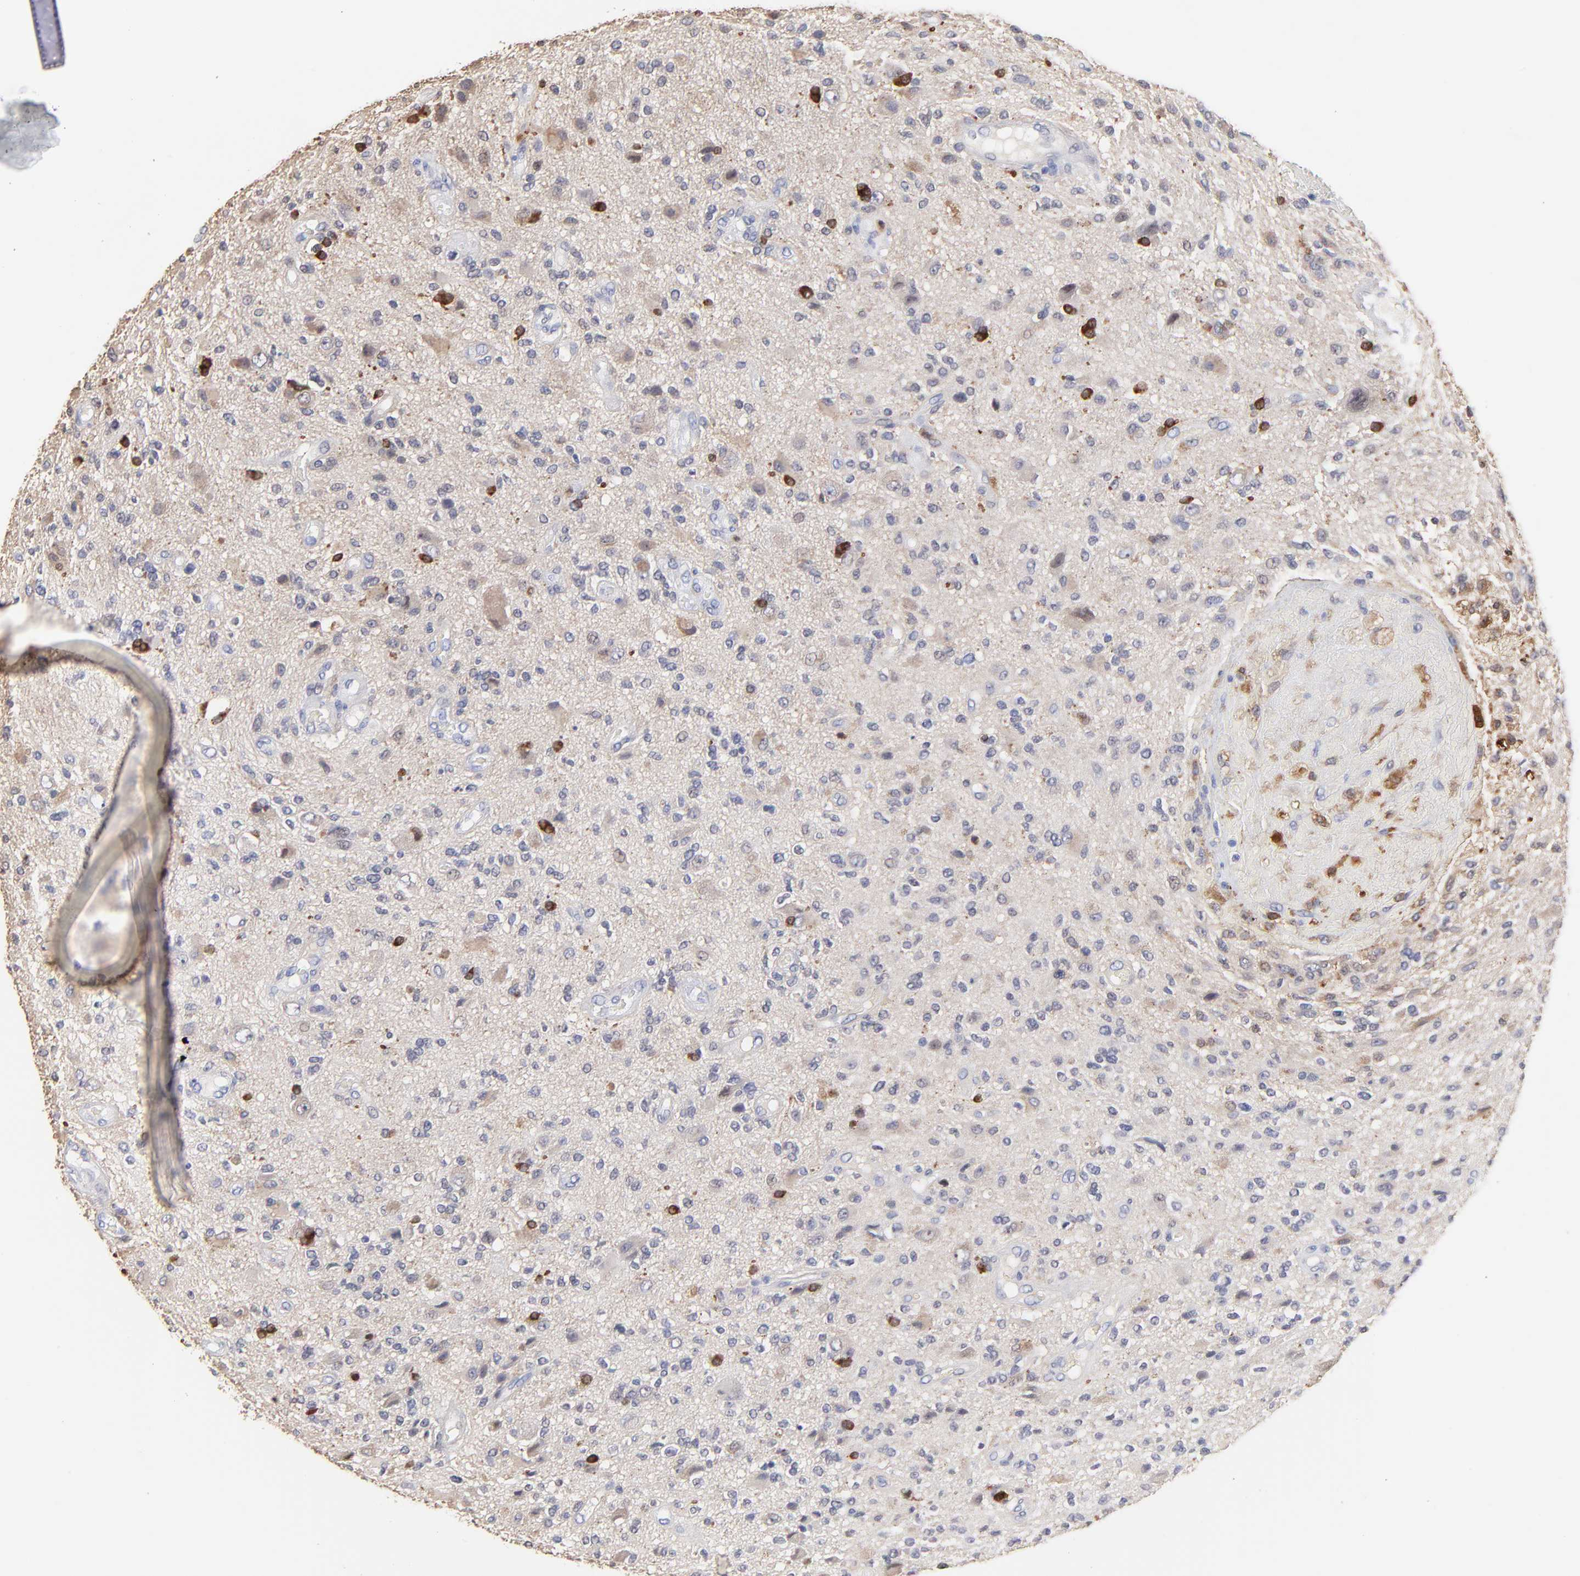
{"staining": {"intensity": "strong", "quantity": "<25%", "location": "nuclear"}, "tissue": "glioma", "cell_type": "Tumor cells", "image_type": "cancer", "snomed": [{"axis": "morphology", "description": "Normal tissue, NOS"}, {"axis": "morphology", "description": "Glioma, malignant, High grade"}, {"axis": "topography", "description": "Cerebral cortex"}], "caption": "Immunohistochemical staining of malignant glioma (high-grade) exhibits strong nuclear protein positivity in approximately <25% of tumor cells.", "gene": "SMARCA1", "patient": {"sex": "male", "age": 75}}